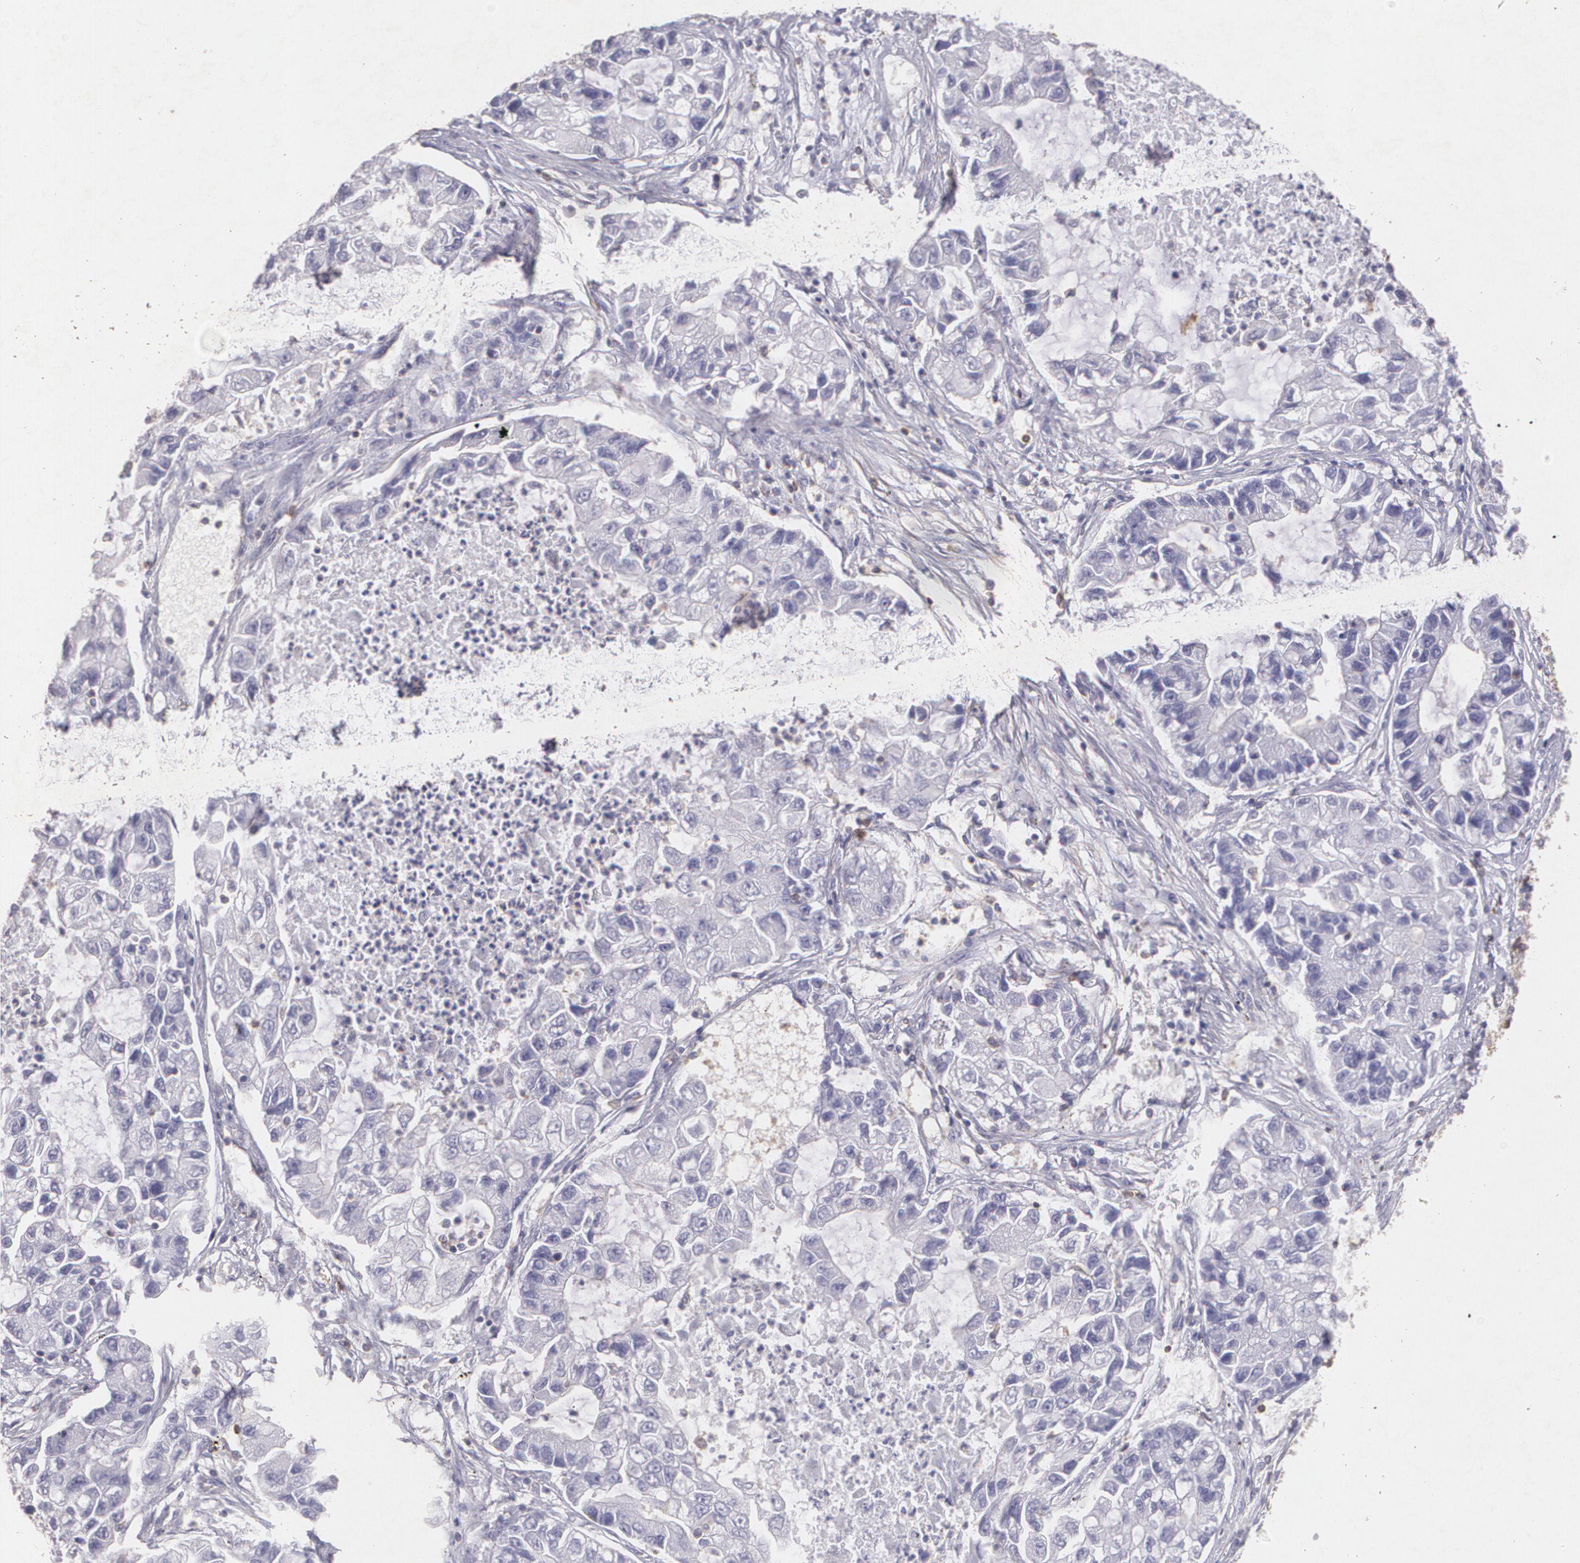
{"staining": {"intensity": "negative", "quantity": "none", "location": "none"}, "tissue": "lung cancer", "cell_type": "Tumor cells", "image_type": "cancer", "snomed": [{"axis": "morphology", "description": "Adenocarcinoma, NOS"}, {"axis": "topography", "description": "Lung"}], "caption": "Immunohistochemistry micrograph of neoplastic tissue: adenocarcinoma (lung) stained with DAB shows no significant protein staining in tumor cells.", "gene": "TGFBR1", "patient": {"sex": "female", "age": 51}}